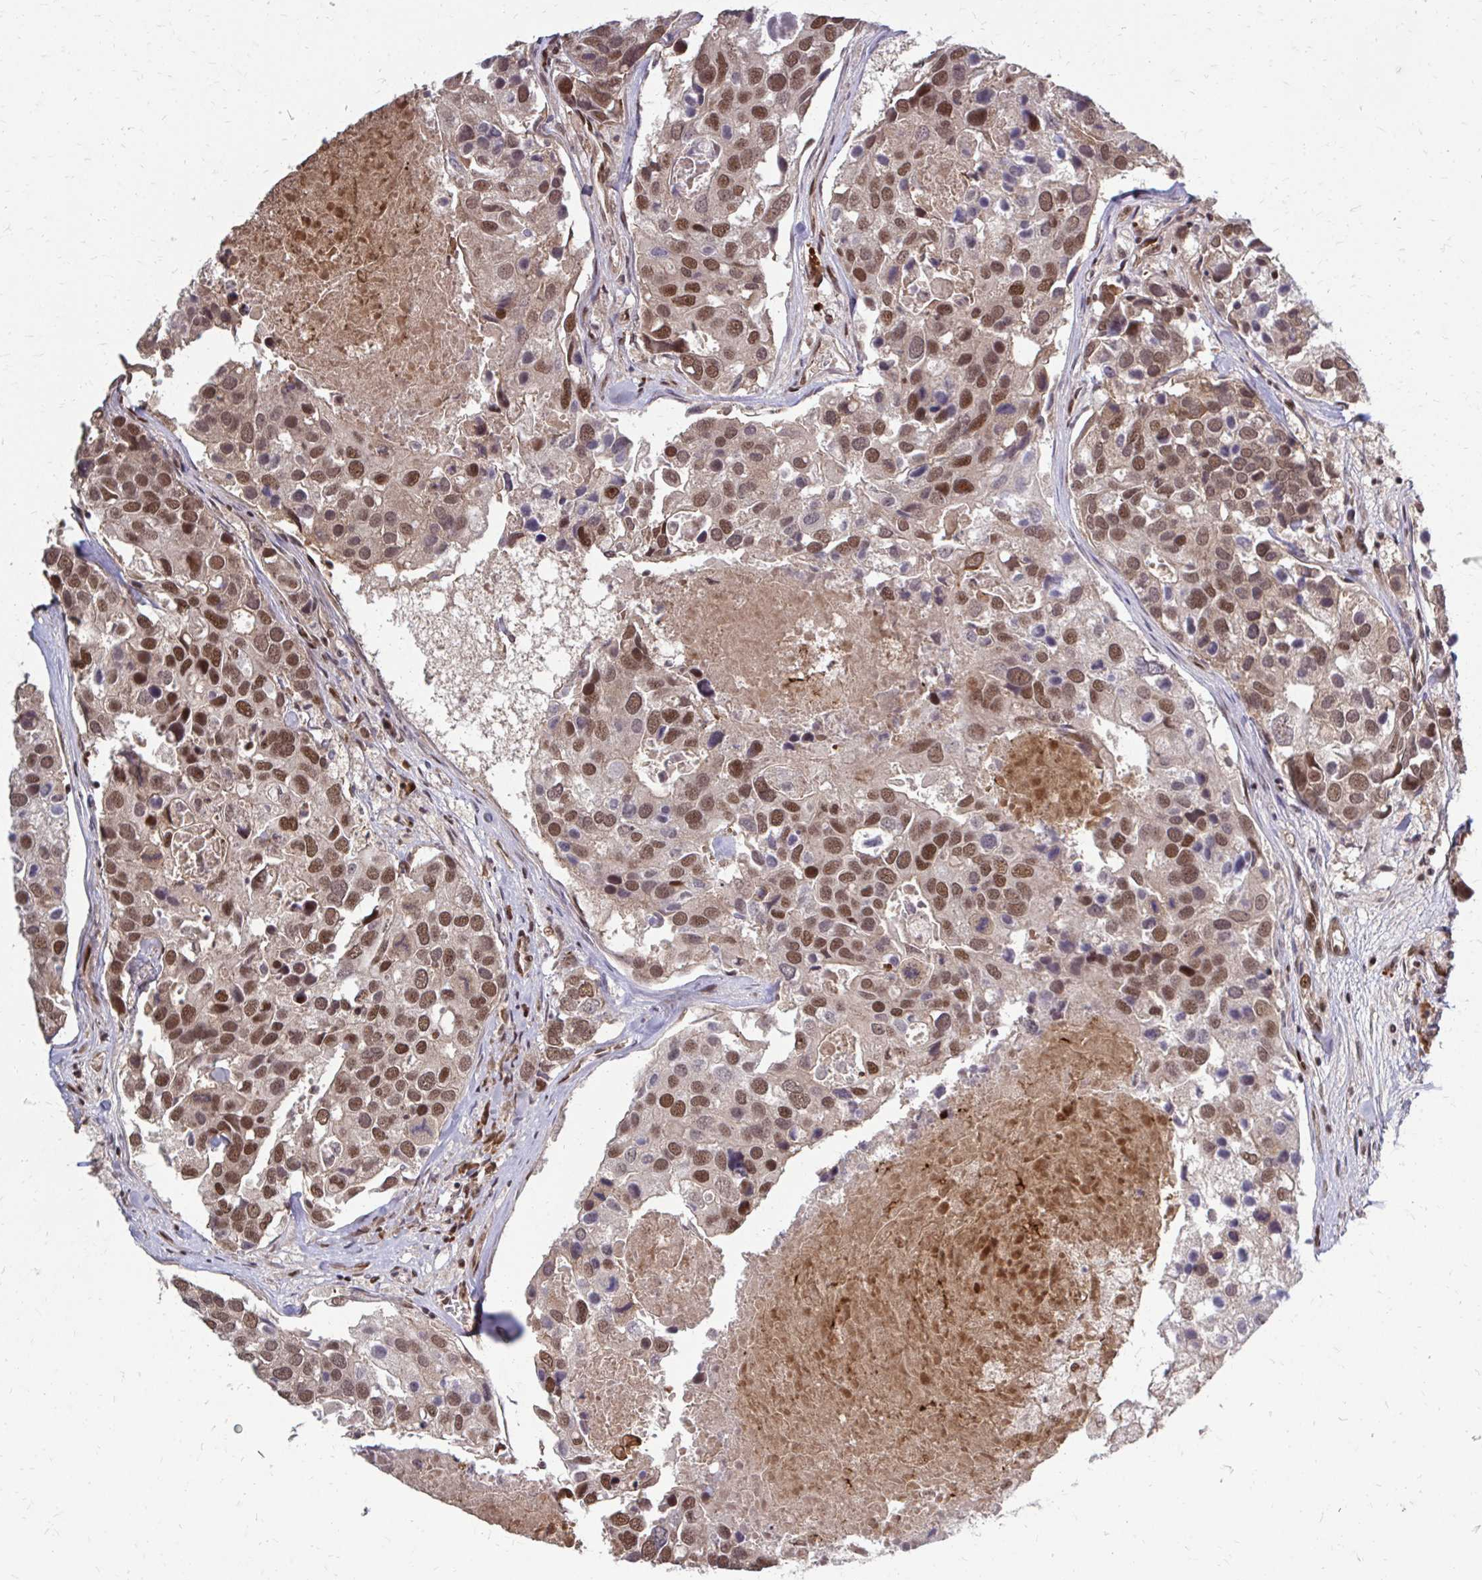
{"staining": {"intensity": "moderate", "quantity": ">75%", "location": "nuclear"}, "tissue": "breast cancer", "cell_type": "Tumor cells", "image_type": "cancer", "snomed": [{"axis": "morphology", "description": "Duct carcinoma"}, {"axis": "topography", "description": "Breast"}], "caption": "High-magnification brightfield microscopy of breast cancer stained with DAB (3,3'-diaminobenzidine) (brown) and counterstained with hematoxylin (blue). tumor cells exhibit moderate nuclear expression is identified in approximately>75% of cells.", "gene": "SS18", "patient": {"sex": "female", "age": 83}}